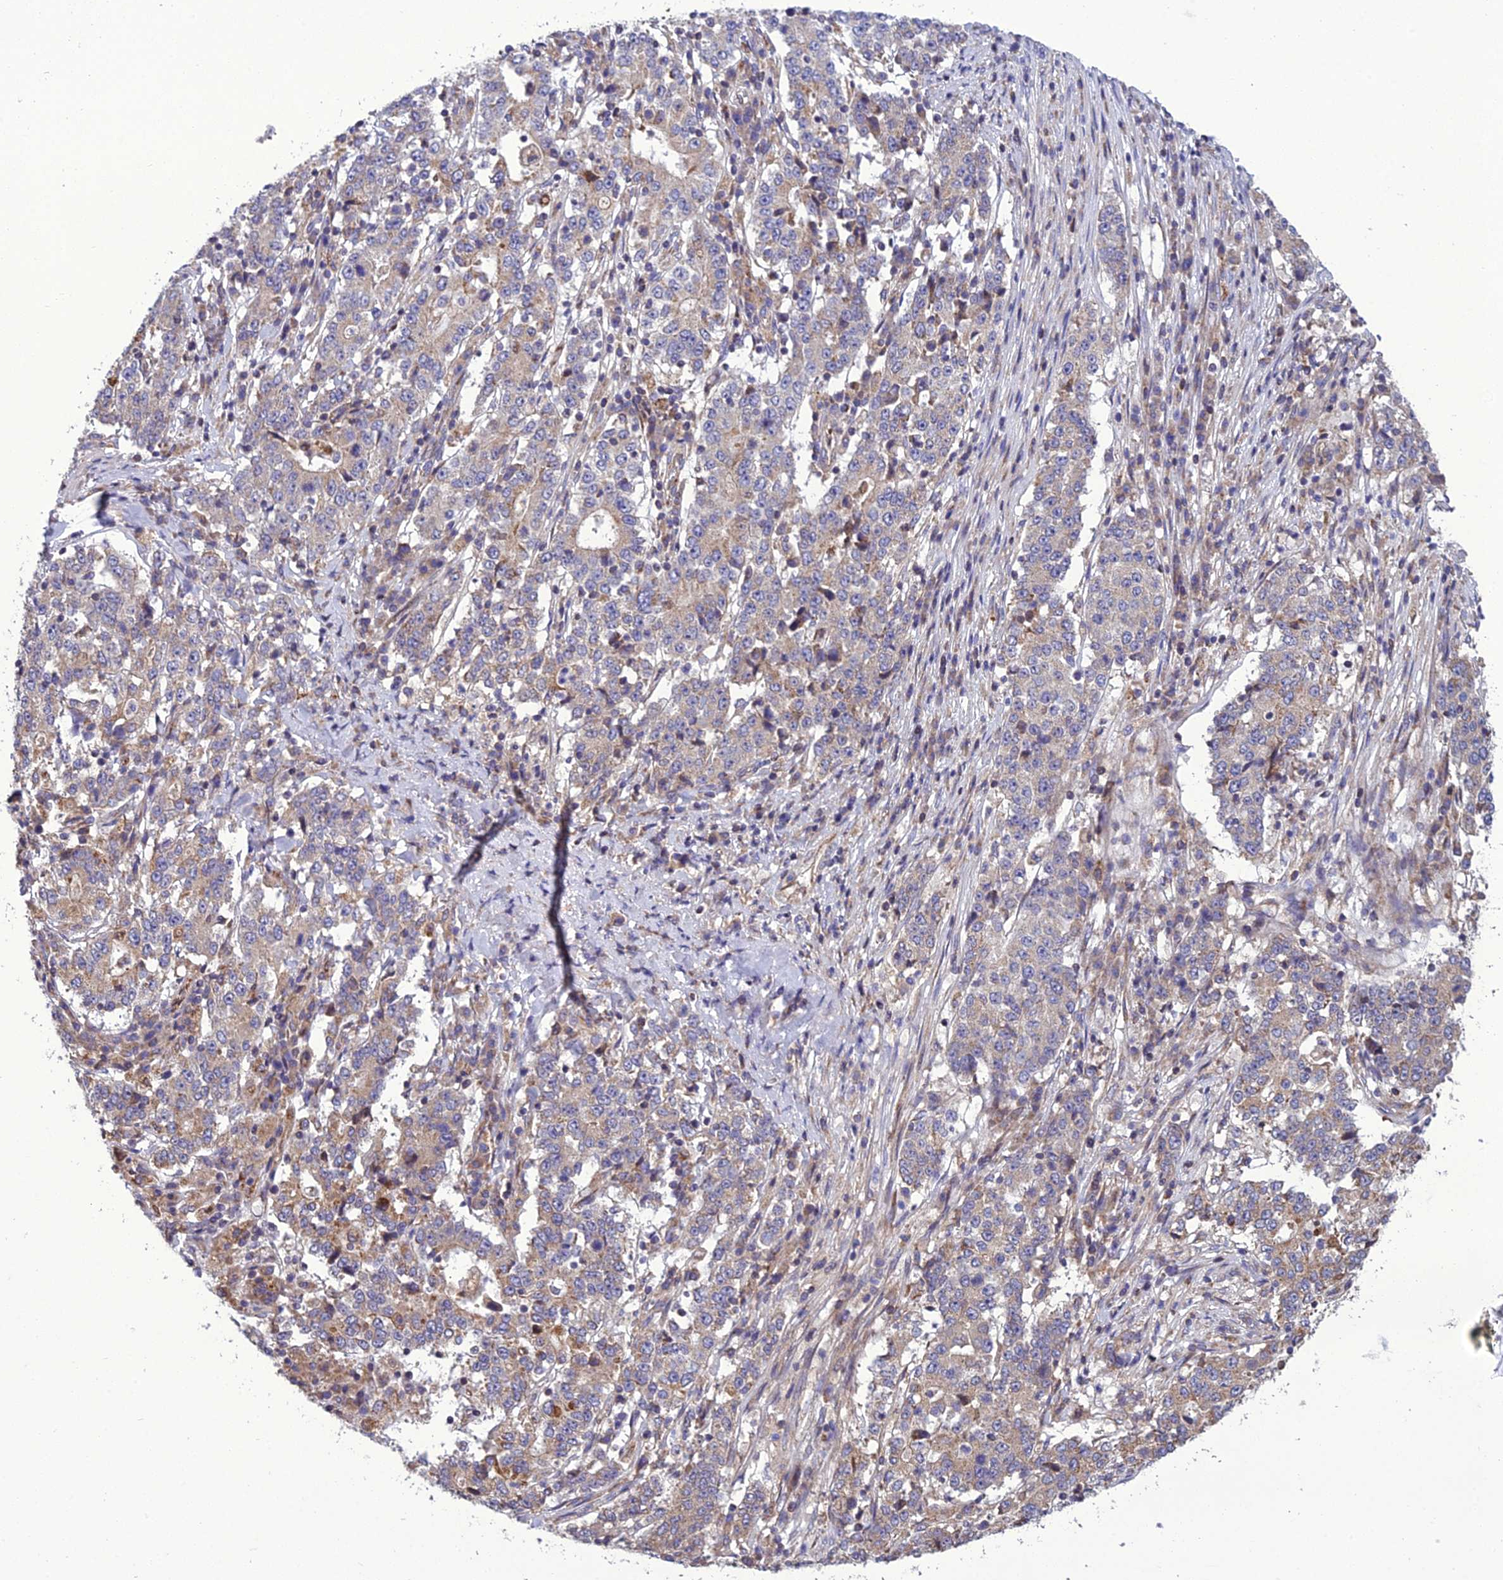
{"staining": {"intensity": "weak", "quantity": ">75%", "location": "cytoplasmic/membranous"}, "tissue": "stomach cancer", "cell_type": "Tumor cells", "image_type": "cancer", "snomed": [{"axis": "morphology", "description": "Adenocarcinoma, NOS"}, {"axis": "topography", "description": "Stomach"}], "caption": "This photomicrograph reveals stomach cancer stained with IHC to label a protein in brown. The cytoplasmic/membranous of tumor cells show weak positivity for the protein. Nuclei are counter-stained blue.", "gene": "GIMAP1", "patient": {"sex": "male", "age": 59}}